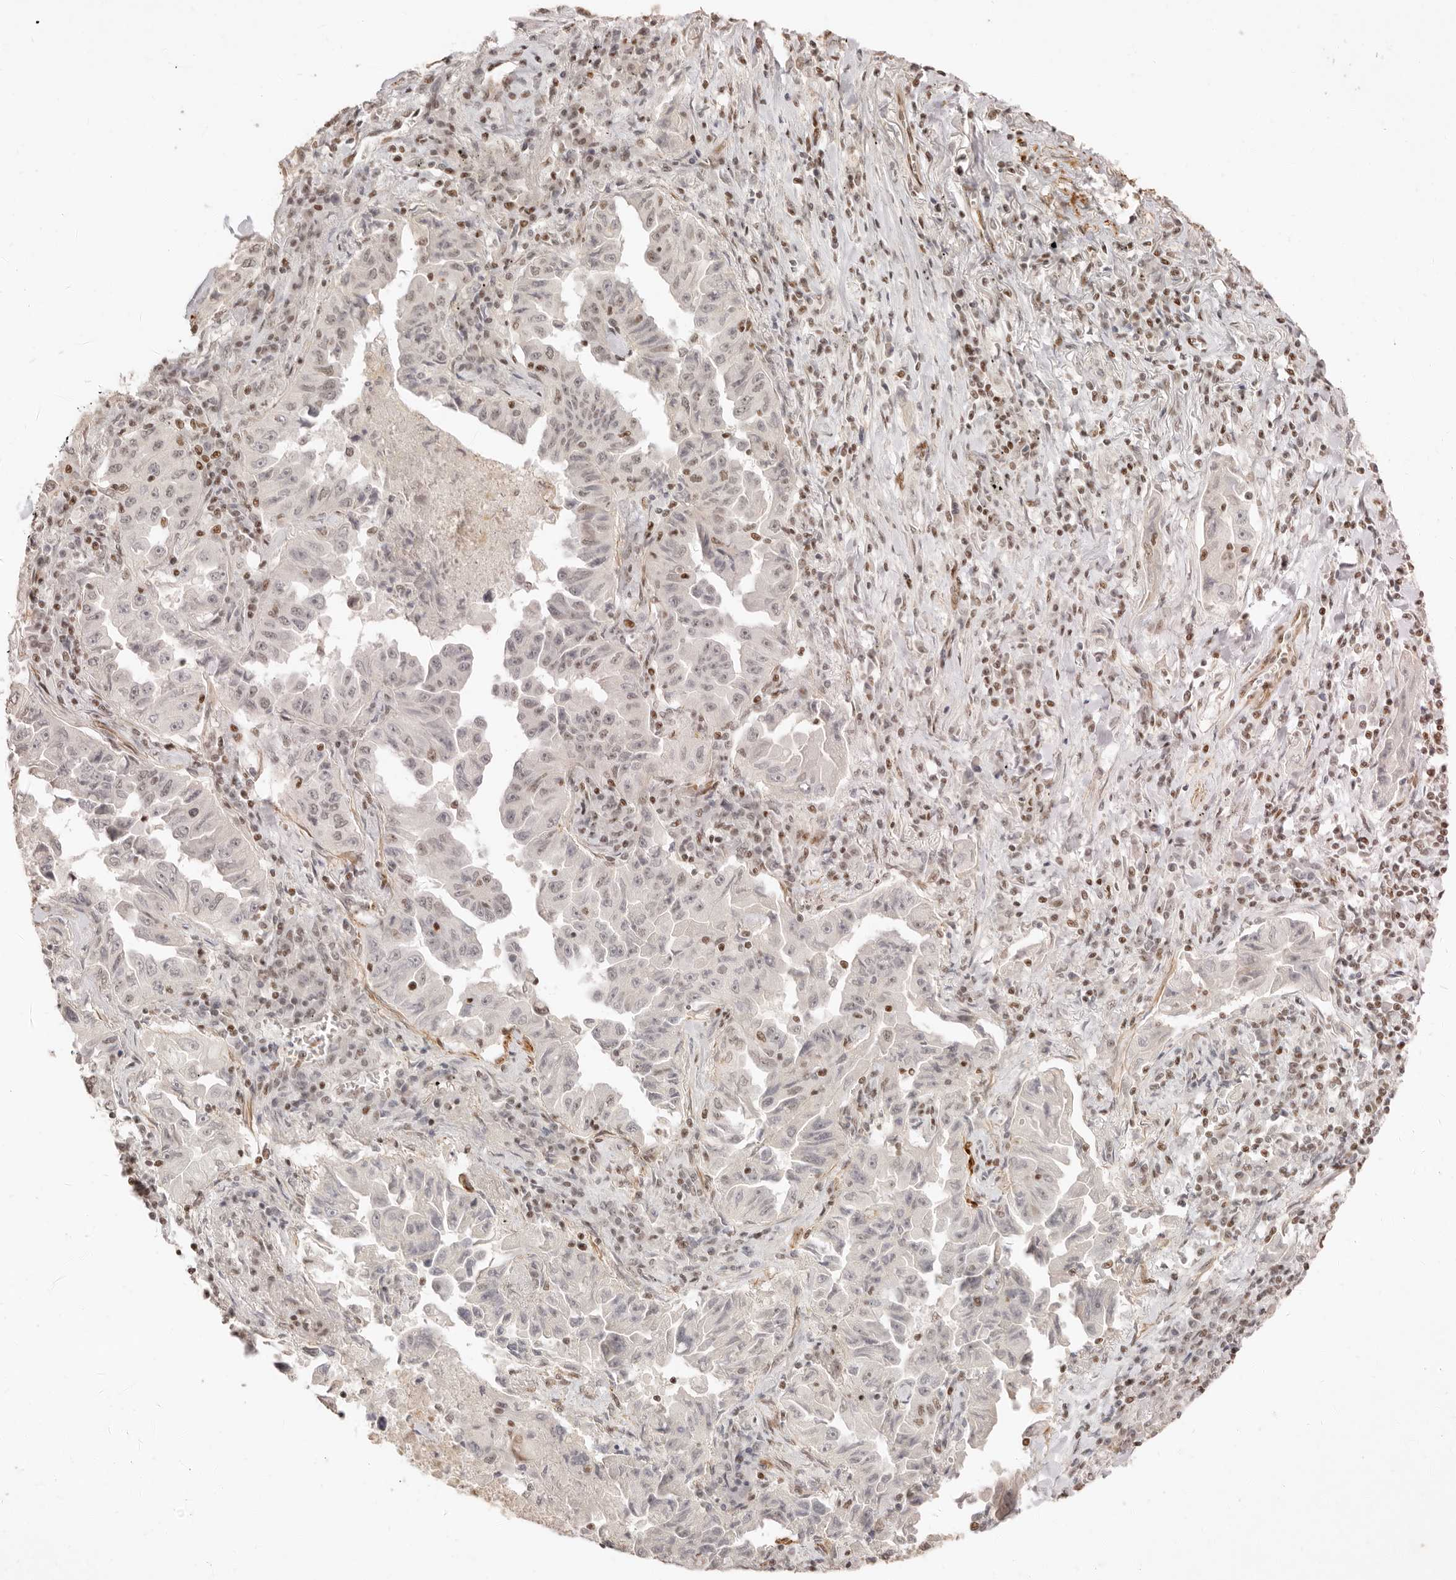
{"staining": {"intensity": "weak", "quantity": "25%-75%", "location": "nuclear"}, "tissue": "lung cancer", "cell_type": "Tumor cells", "image_type": "cancer", "snomed": [{"axis": "morphology", "description": "Adenocarcinoma, NOS"}, {"axis": "topography", "description": "Lung"}], "caption": "This image reveals IHC staining of human lung cancer (adenocarcinoma), with low weak nuclear staining in about 25%-75% of tumor cells.", "gene": "GABPA", "patient": {"sex": "female", "age": 51}}